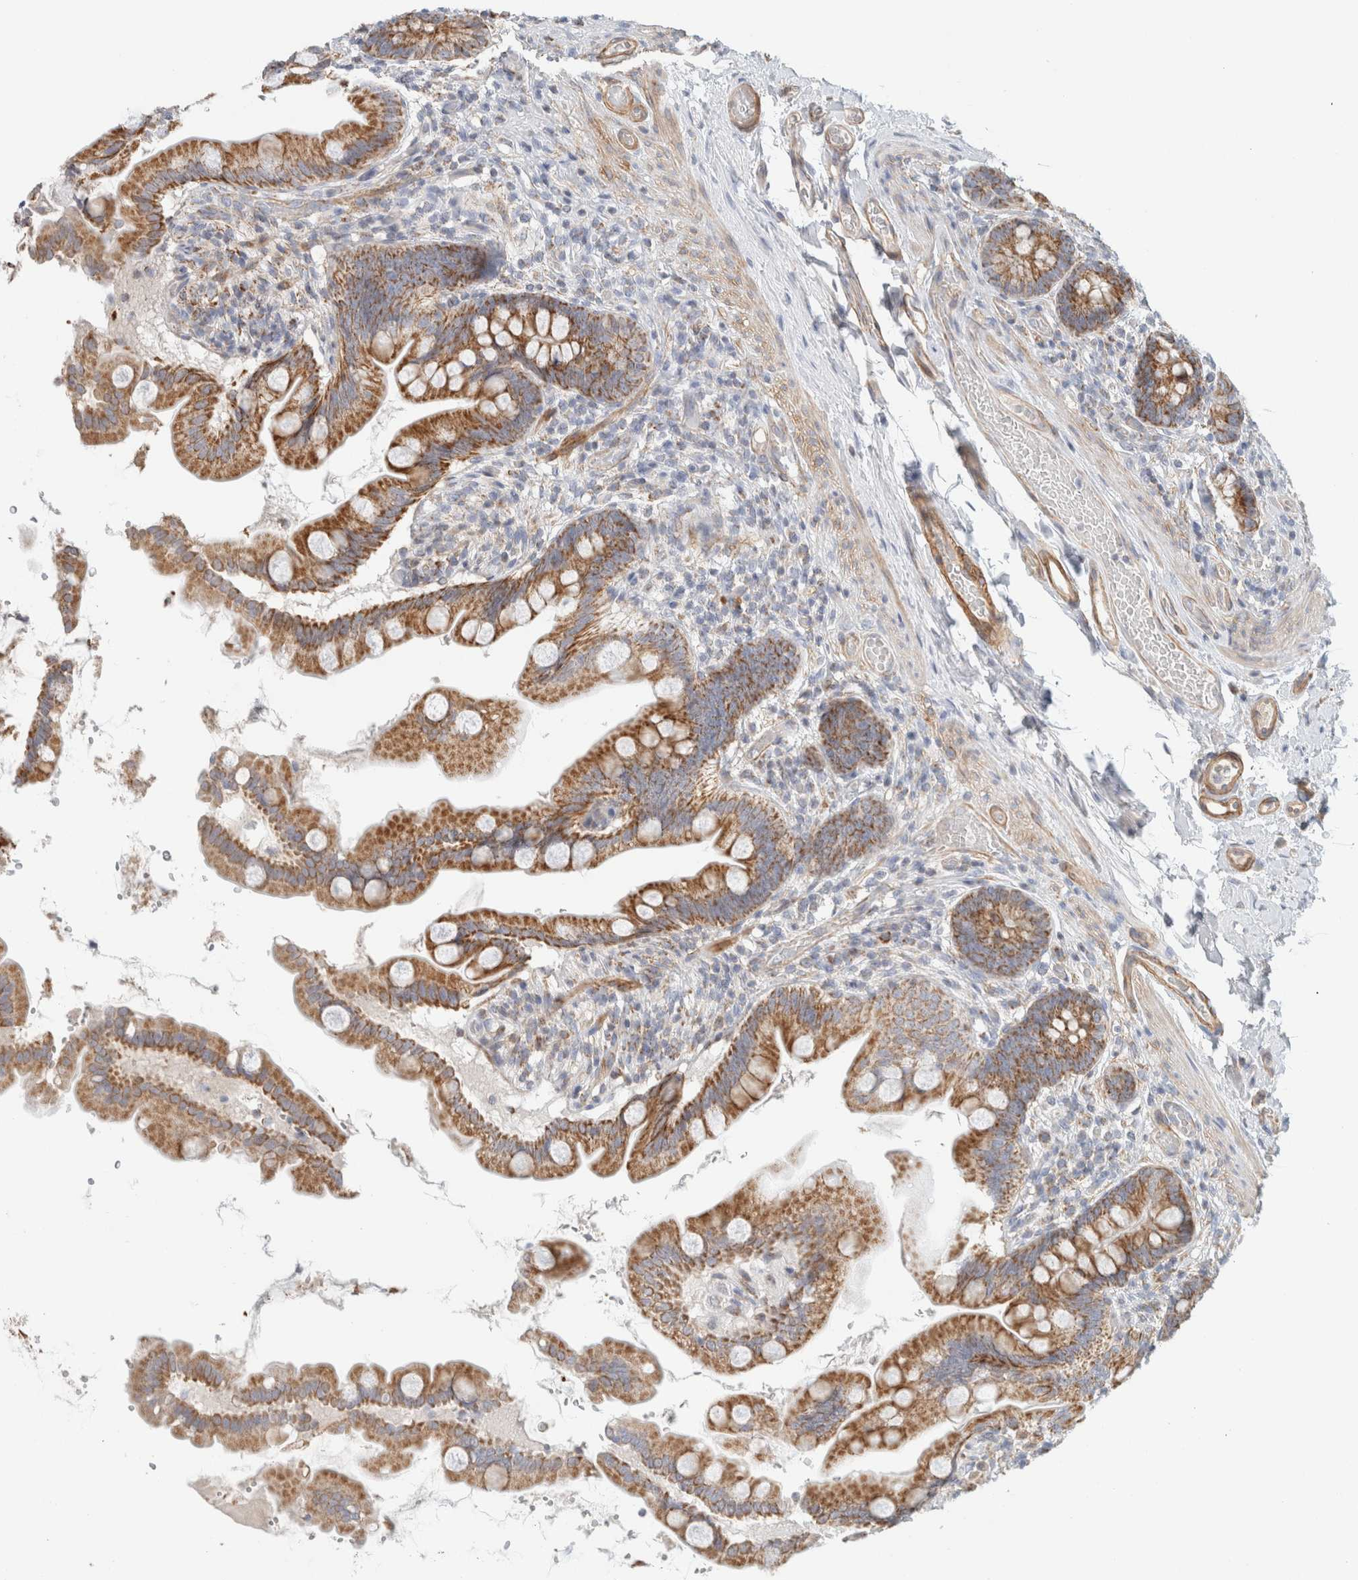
{"staining": {"intensity": "moderate", "quantity": ">75%", "location": "cytoplasmic/membranous"}, "tissue": "small intestine", "cell_type": "Glandular cells", "image_type": "normal", "snomed": [{"axis": "morphology", "description": "Normal tissue, NOS"}, {"axis": "topography", "description": "Small intestine"}], "caption": "Immunohistochemistry of unremarkable small intestine demonstrates medium levels of moderate cytoplasmic/membranous expression in approximately >75% of glandular cells. Ihc stains the protein of interest in brown and the nuclei are stained blue.", "gene": "MRM3", "patient": {"sex": "female", "age": 56}}